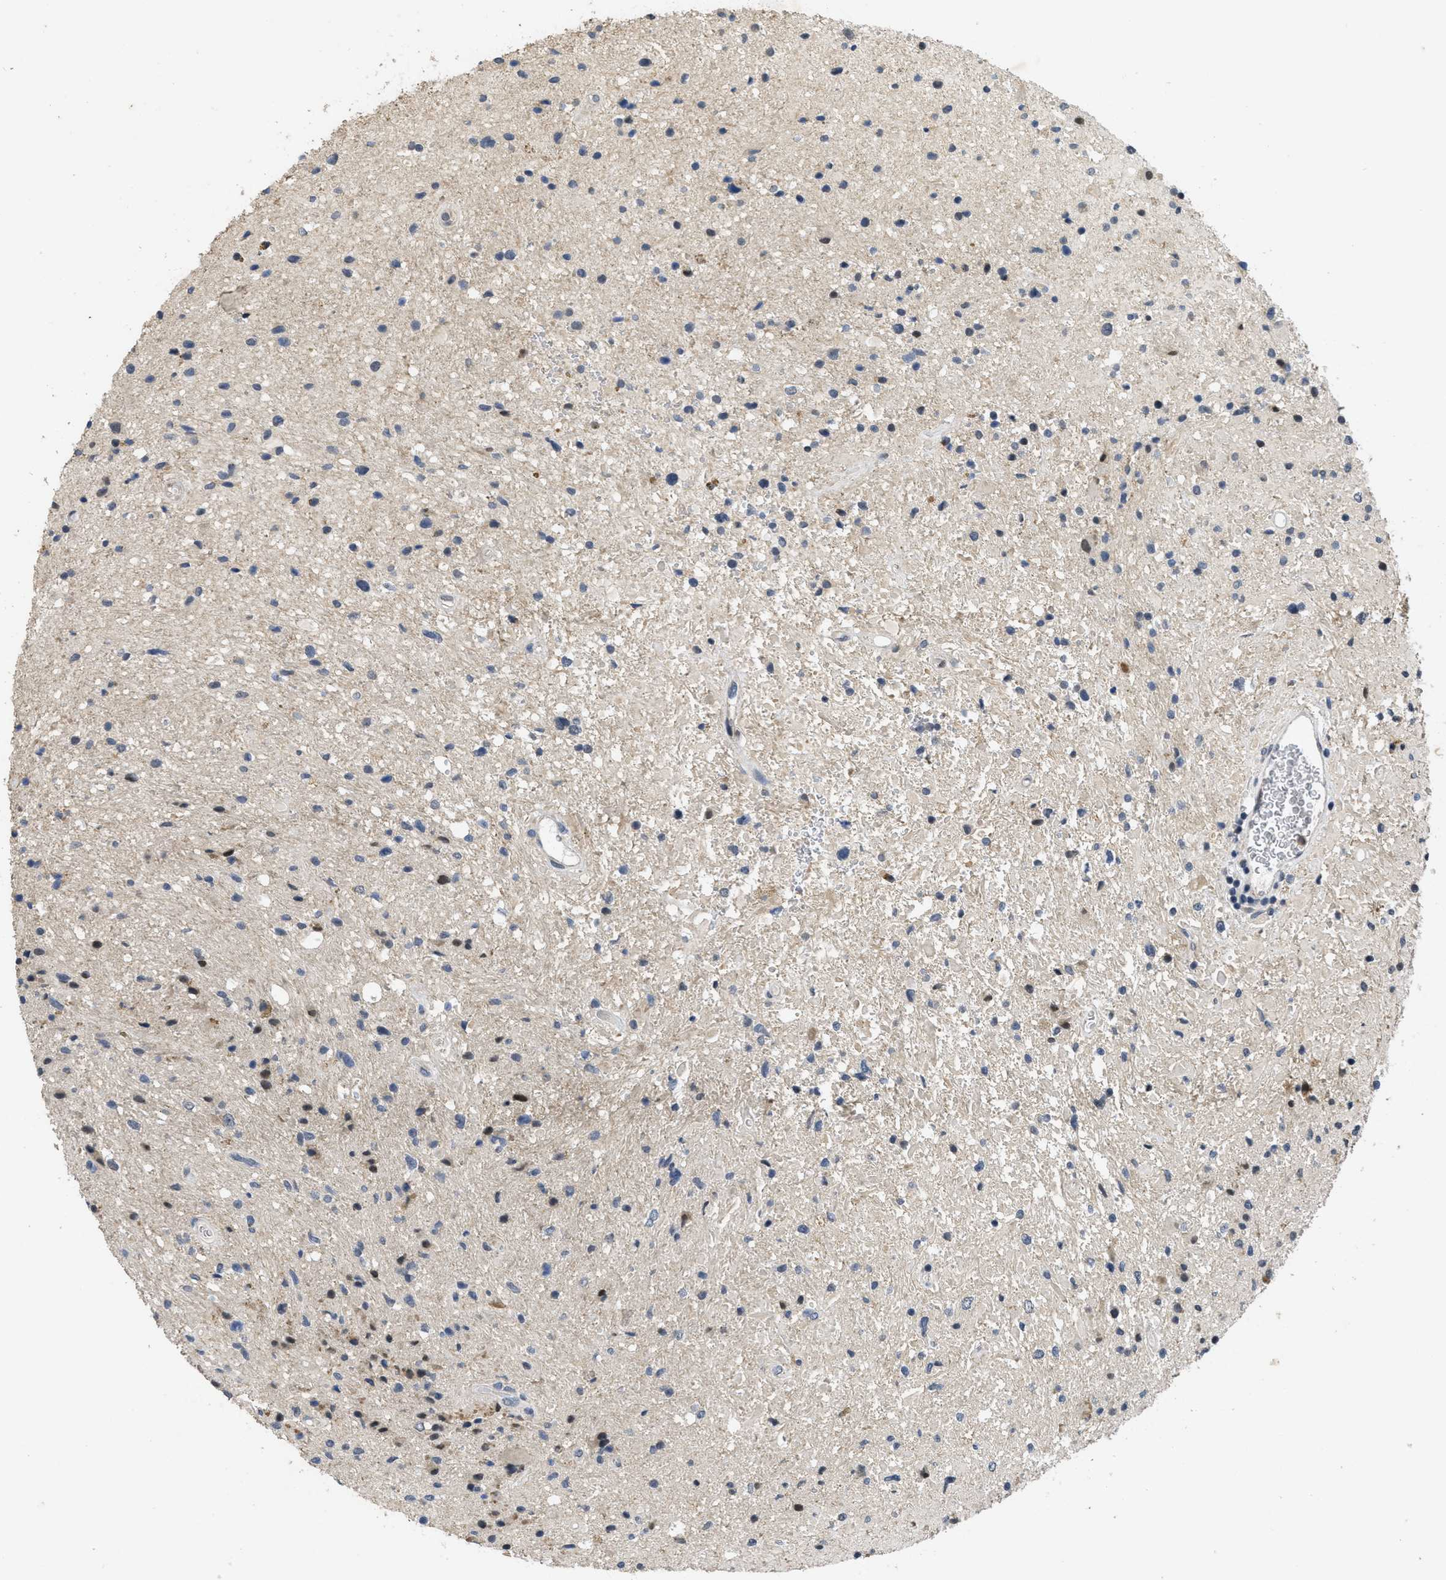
{"staining": {"intensity": "moderate", "quantity": "<25%", "location": "nuclear"}, "tissue": "glioma", "cell_type": "Tumor cells", "image_type": "cancer", "snomed": [{"axis": "morphology", "description": "Glioma, malignant, High grade"}, {"axis": "topography", "description": "Brain"}], "caption": "Human glioma stained for a protein (brown) exhibits moderate nuclear positive expression in approximately <25% of tumor cells.", "gene": "PAPOLG", "patient": {"sex": "male", "age": 33}}